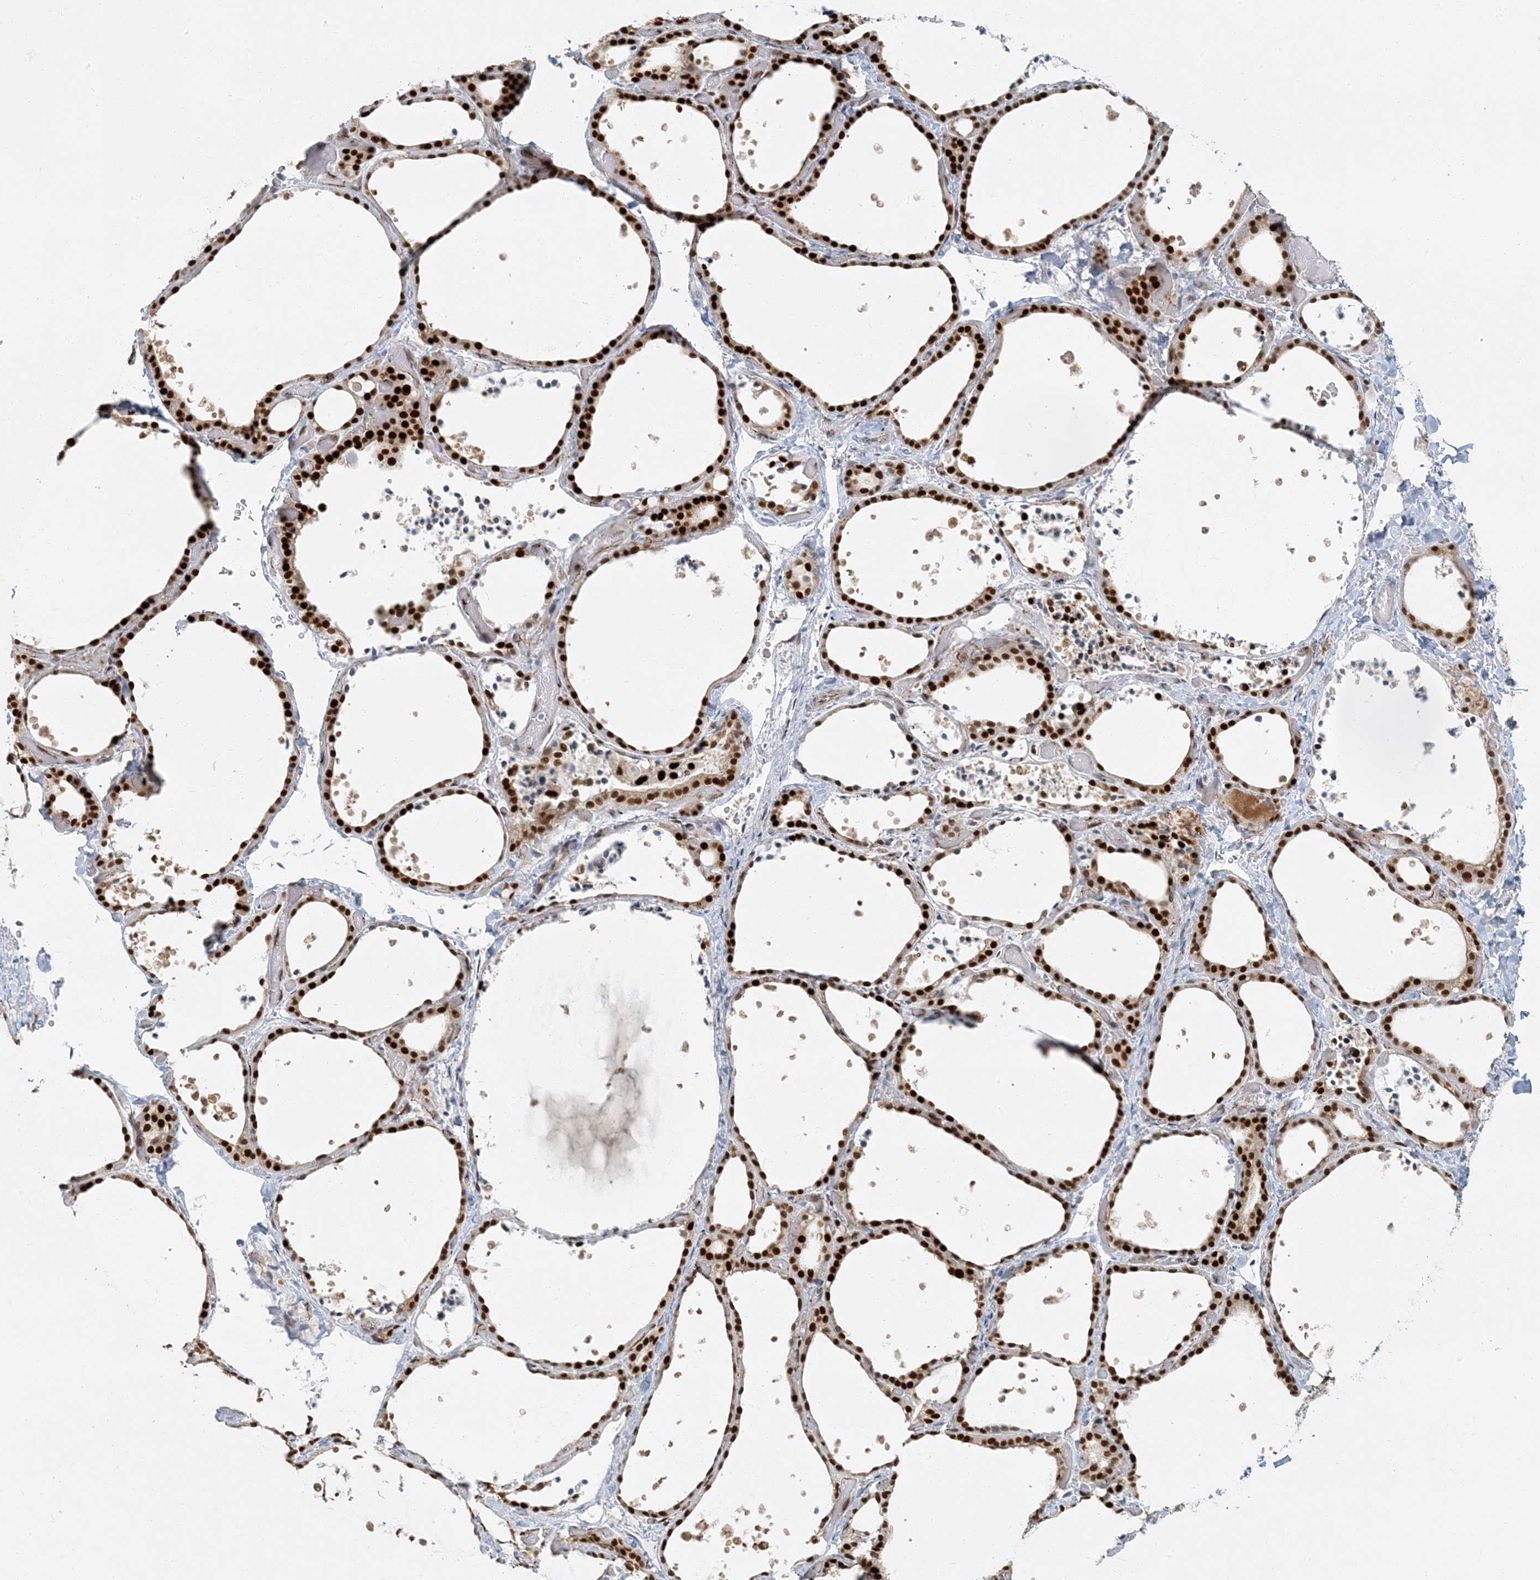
{"staining": {"intensity": "strong", "quantity": ">75%", "location": "nuclear"}, "tissue": "thyroid gland", "cell_type": "Glandular cells", "image_type": "normal", "snomed": [{"axis": "morphology", "description": "Normal tissue, NOS"}, {"axis": "topography", "description": "Thyroid gland"}], "caption": "Protein expression analysis of unremarkable human thyroid gland reveals strong nuclear expression in approximately >75% of glandular cells. (IHC, brightfield microscopy, high magnification).", "gene": "AK9", "patient": {"sex": "female", "age": 44}}